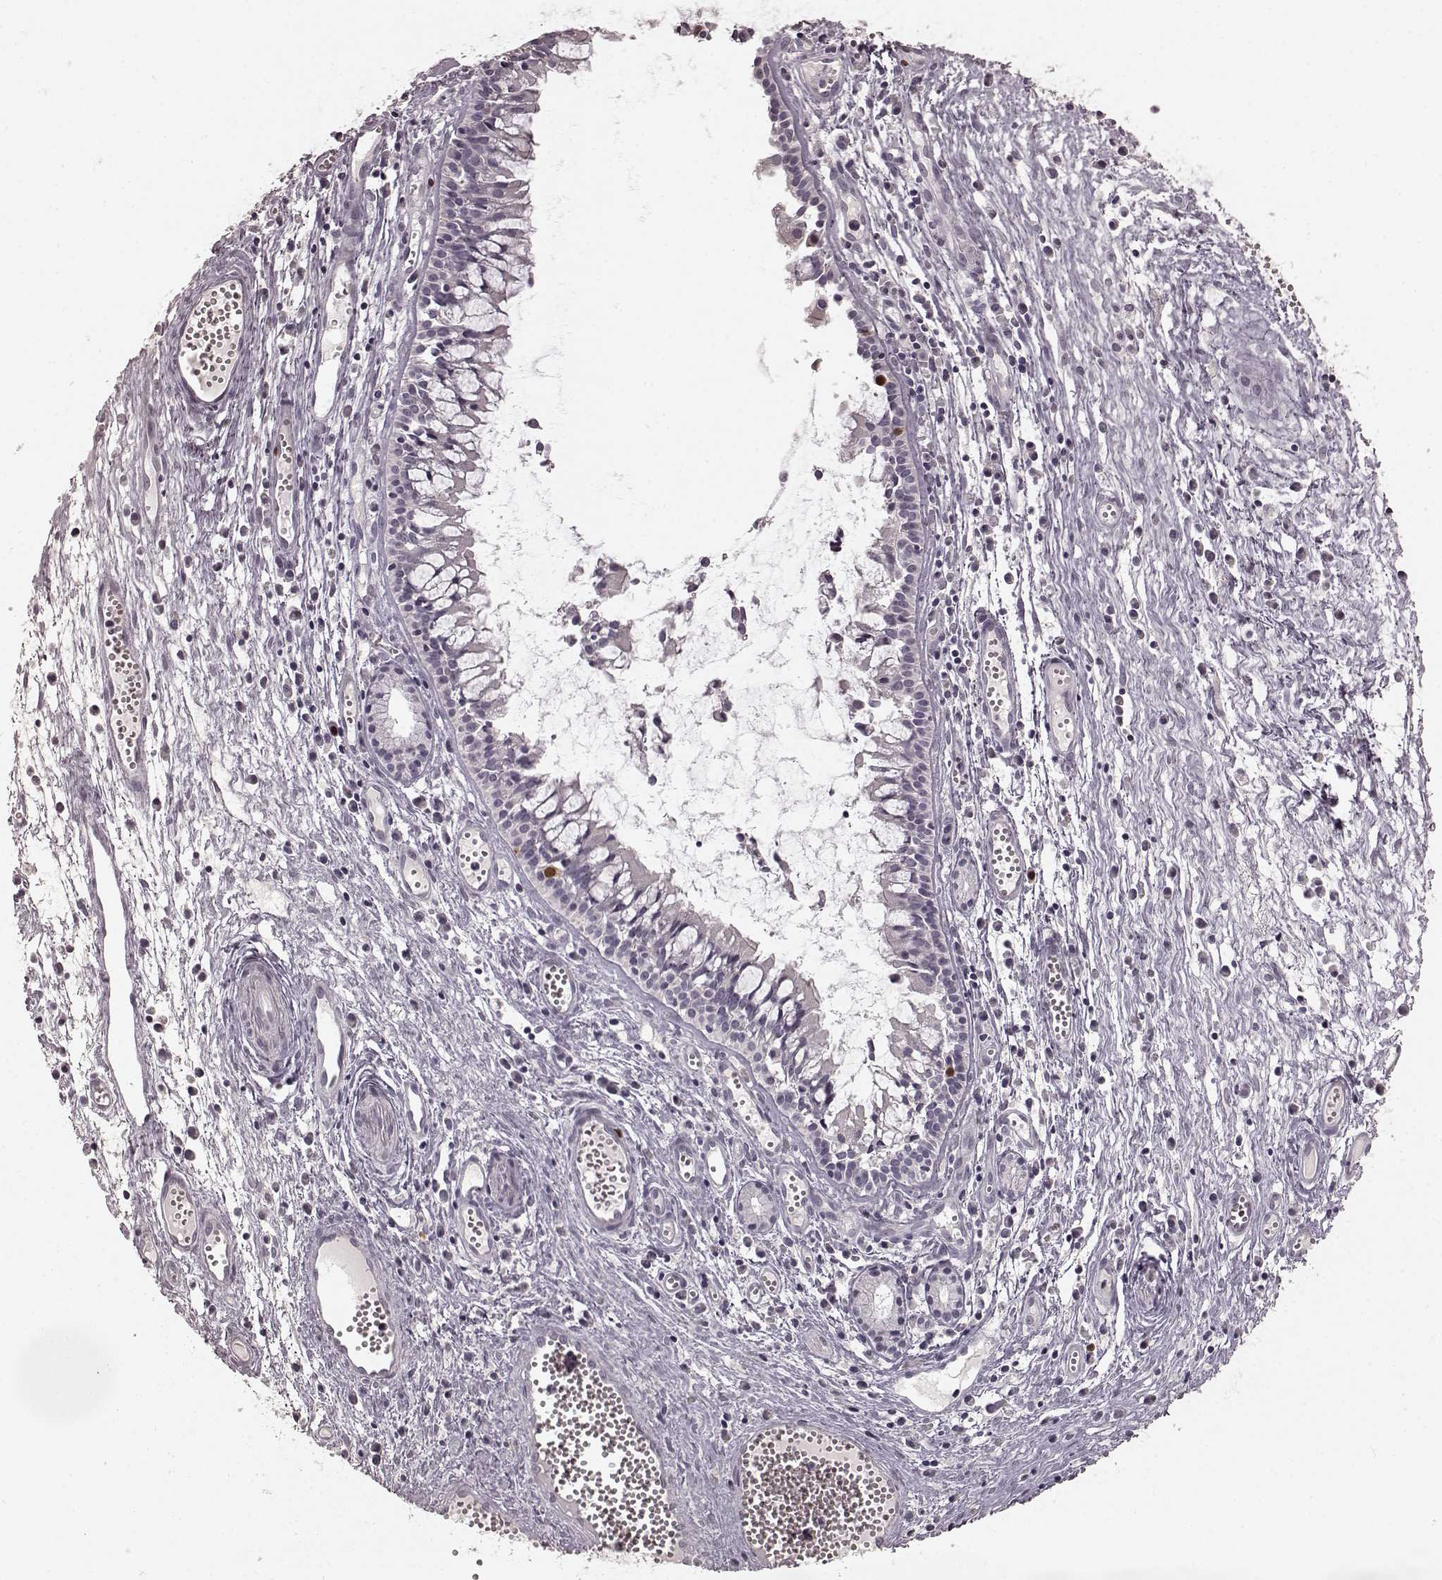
{"staining": {"intensity": "moderate", "quantity": "<25%", "location": "nuclear"}, "tissue": "nasopharynx", "cell_type": "Respiratory epithelial cells", "image_type": "normal", "snomed": [{"axis": "morphology", "description": "Normal tissue, NOS"}, {"axis": "topography", "description": "Nasopharynx"}], "caption": "DAB (3,3'-diaminobenzidine) immunohistochemical staining of normal nasopharynx displays moderate nuclear protein positivity in approximately <25% of respiratory epithelial cells.", "gene": "CCNA2", "patient": {"sex": "male", "age": 31}}